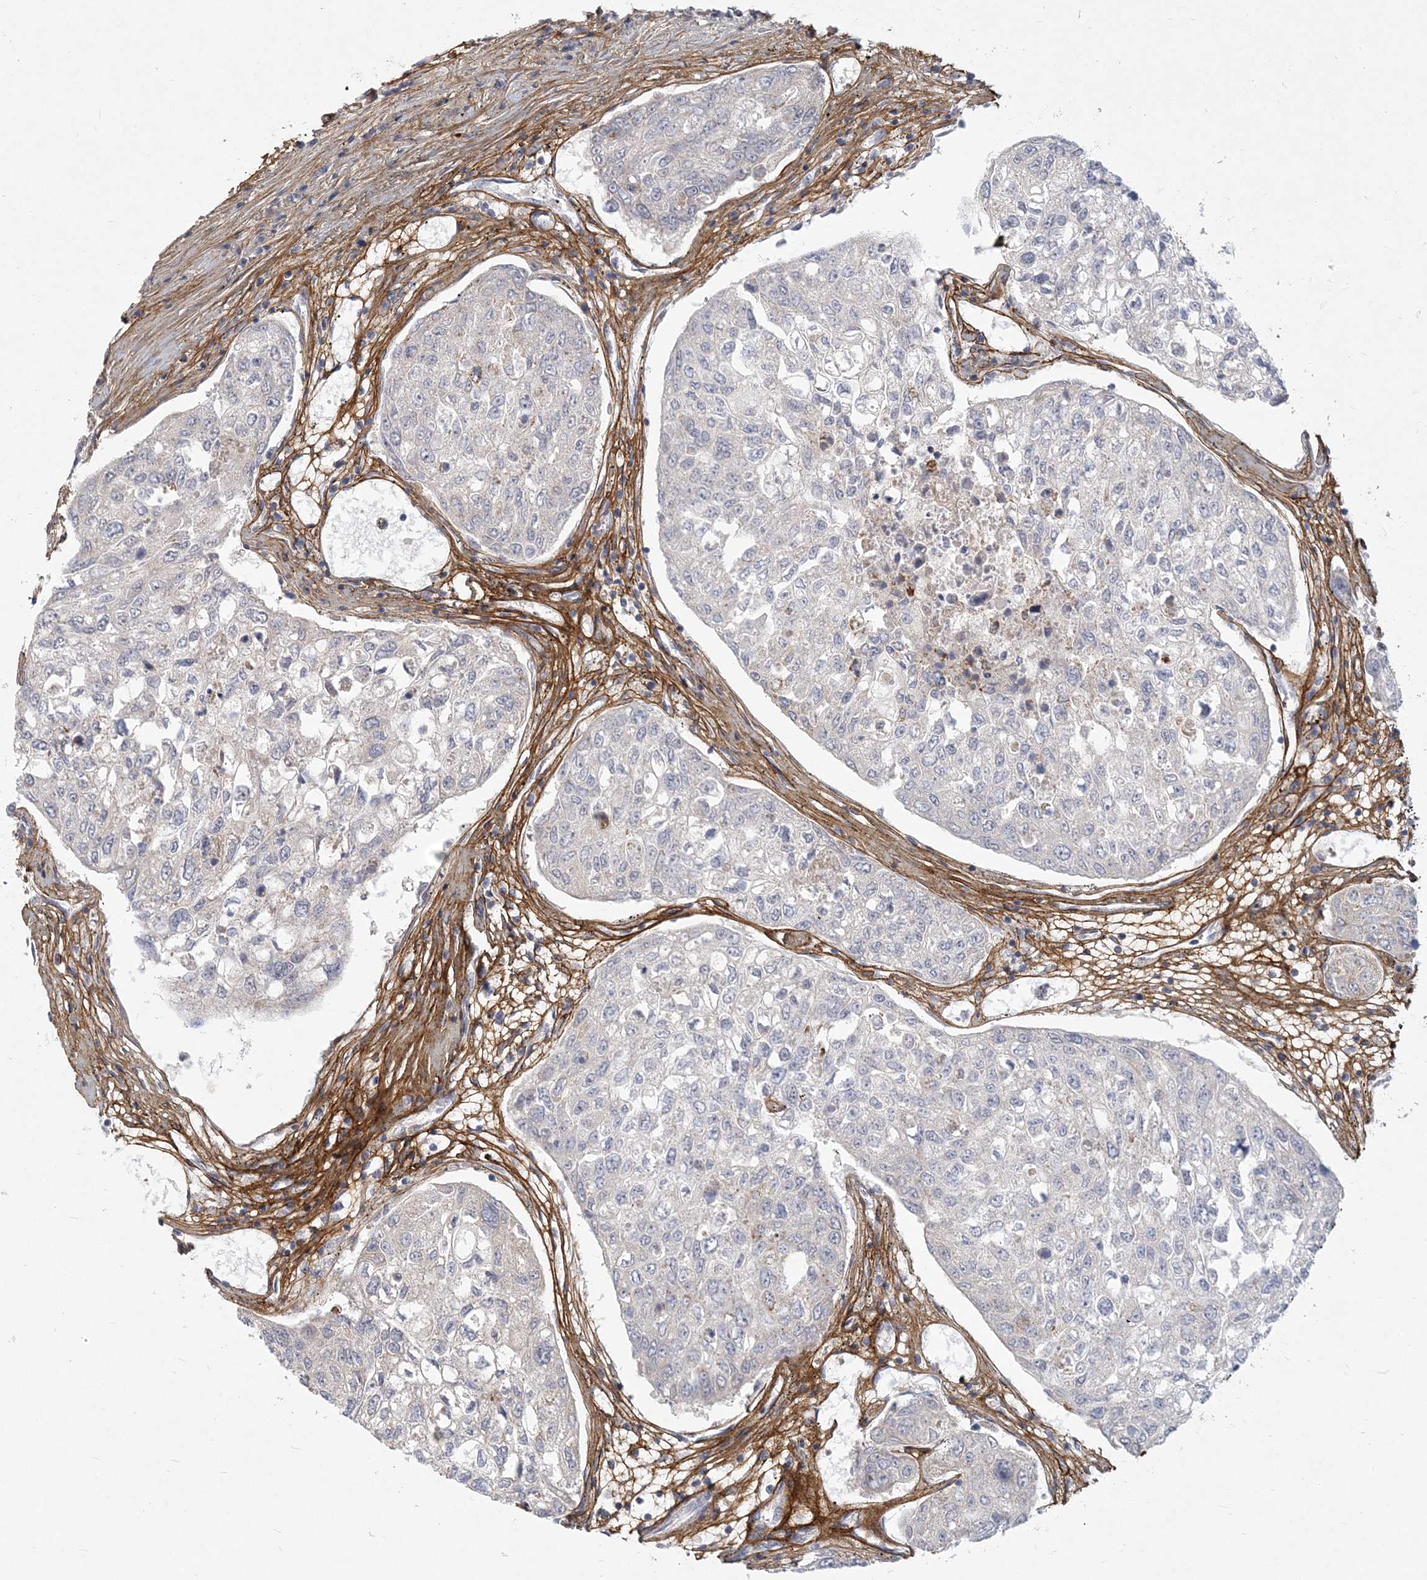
{"staining": {"intensity": "negative", "quantity": "none", "location": "none"}, "tissue": "urothelial cancer", "cell_type": "Tumor cells", "image_type": "cancer", "snomed": [{"axis": "morphology", "description": "Urothelial carcinoma, High grade"}, {"axis": "topography", "description": "Lymph node"}, {"axis": "topography", "description": "Urinary bladder"}], "caption": "Tumor cells show no significant expression in urothelial cancer.", "gene": "GMPPA", "patient": {"sex": "male", "age": 51}}